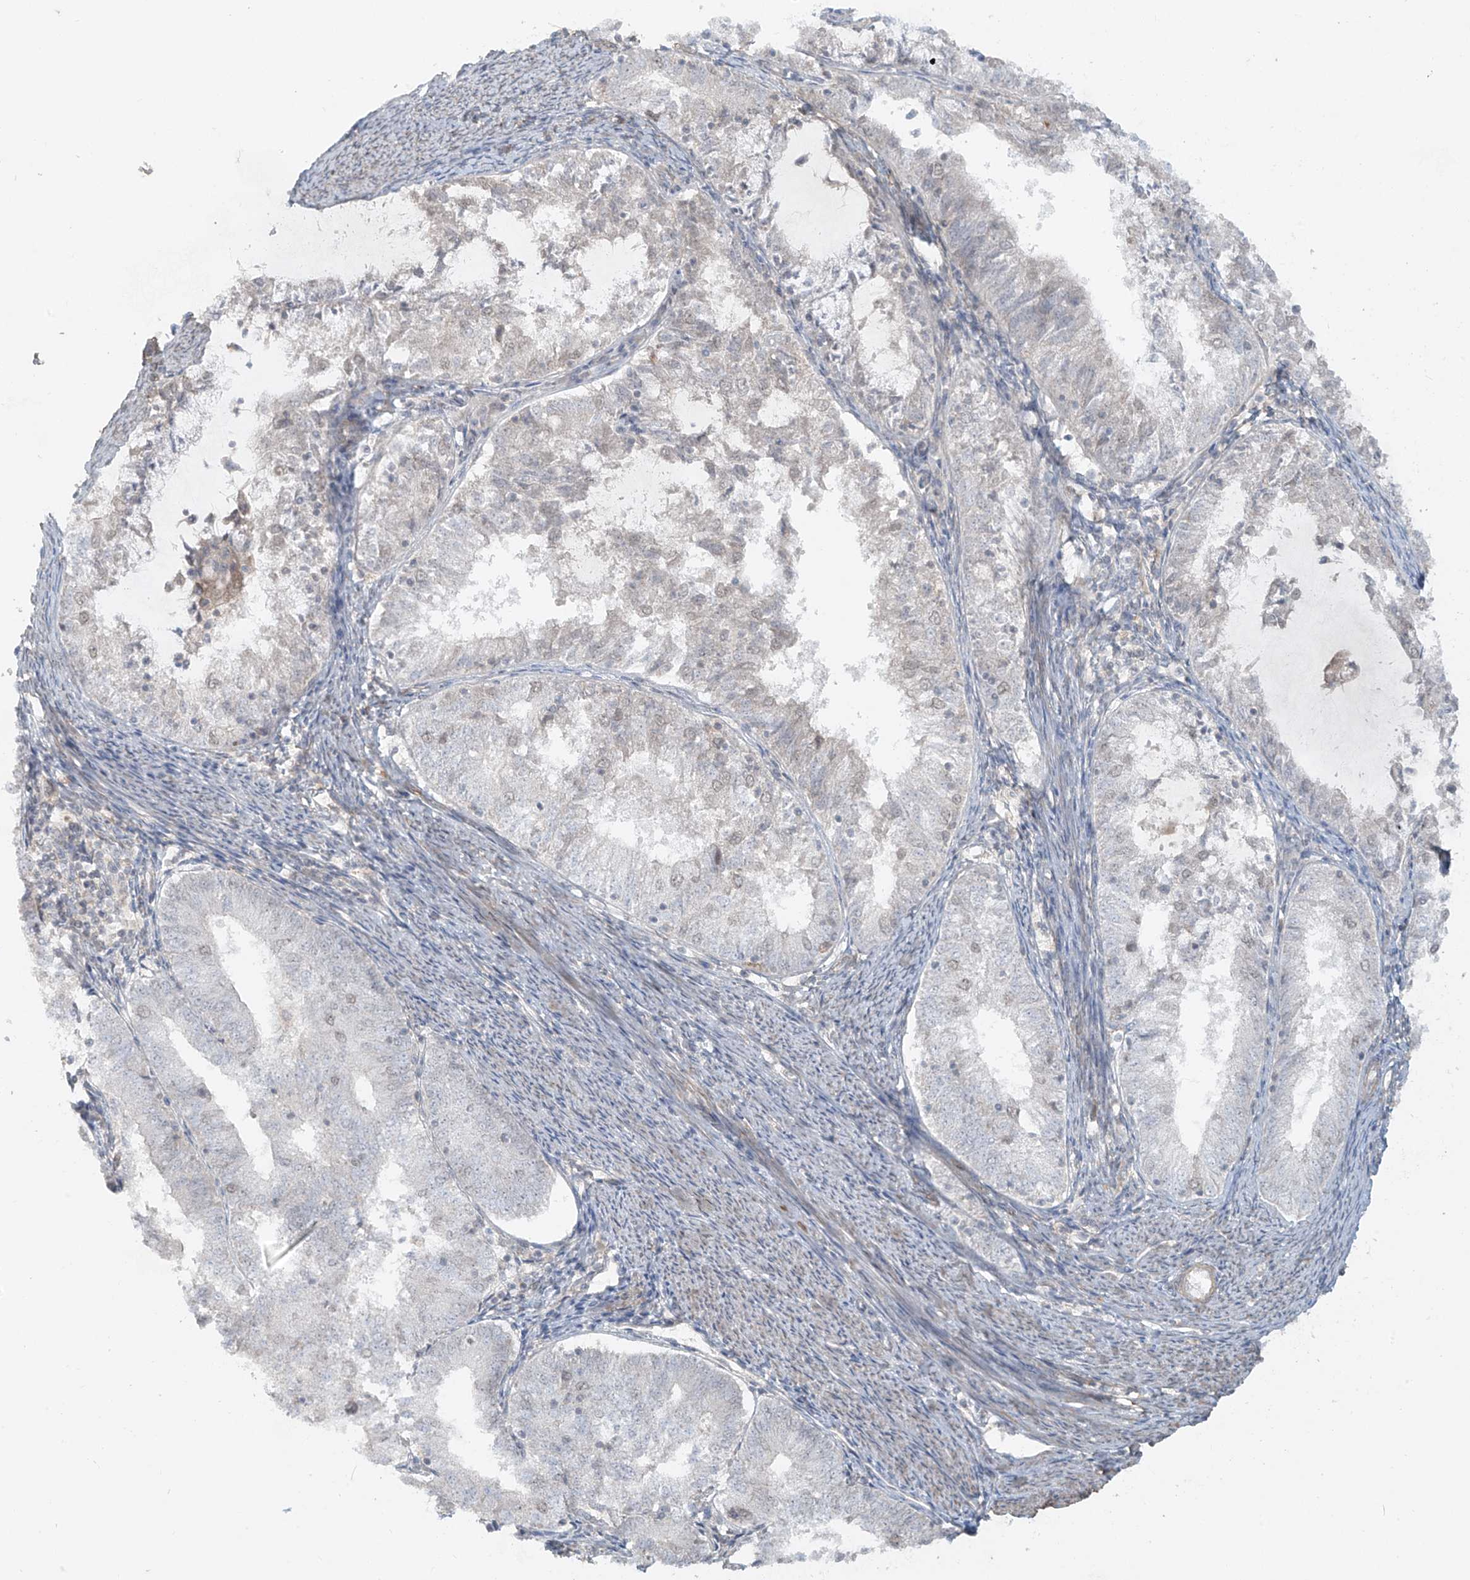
{"staining": {"intensity": "negative", "quantity": "none", "location": "none"}, "tissue": "endometrial cancer", "cell_type": "Tumor cells", "image_type": "cancer", "snomed": [{"axis": "morphology", "description": "Adenocarcinoma, NOS"}, {"axis": "topography", "description": "Endometrium"}], "caption": "This is a micrograph of IHC staining of endometrial cancer, which shows no positivity in tumor cells.", "gene": "ABCD1", "patient": {"sex": "female", "age": 57}}